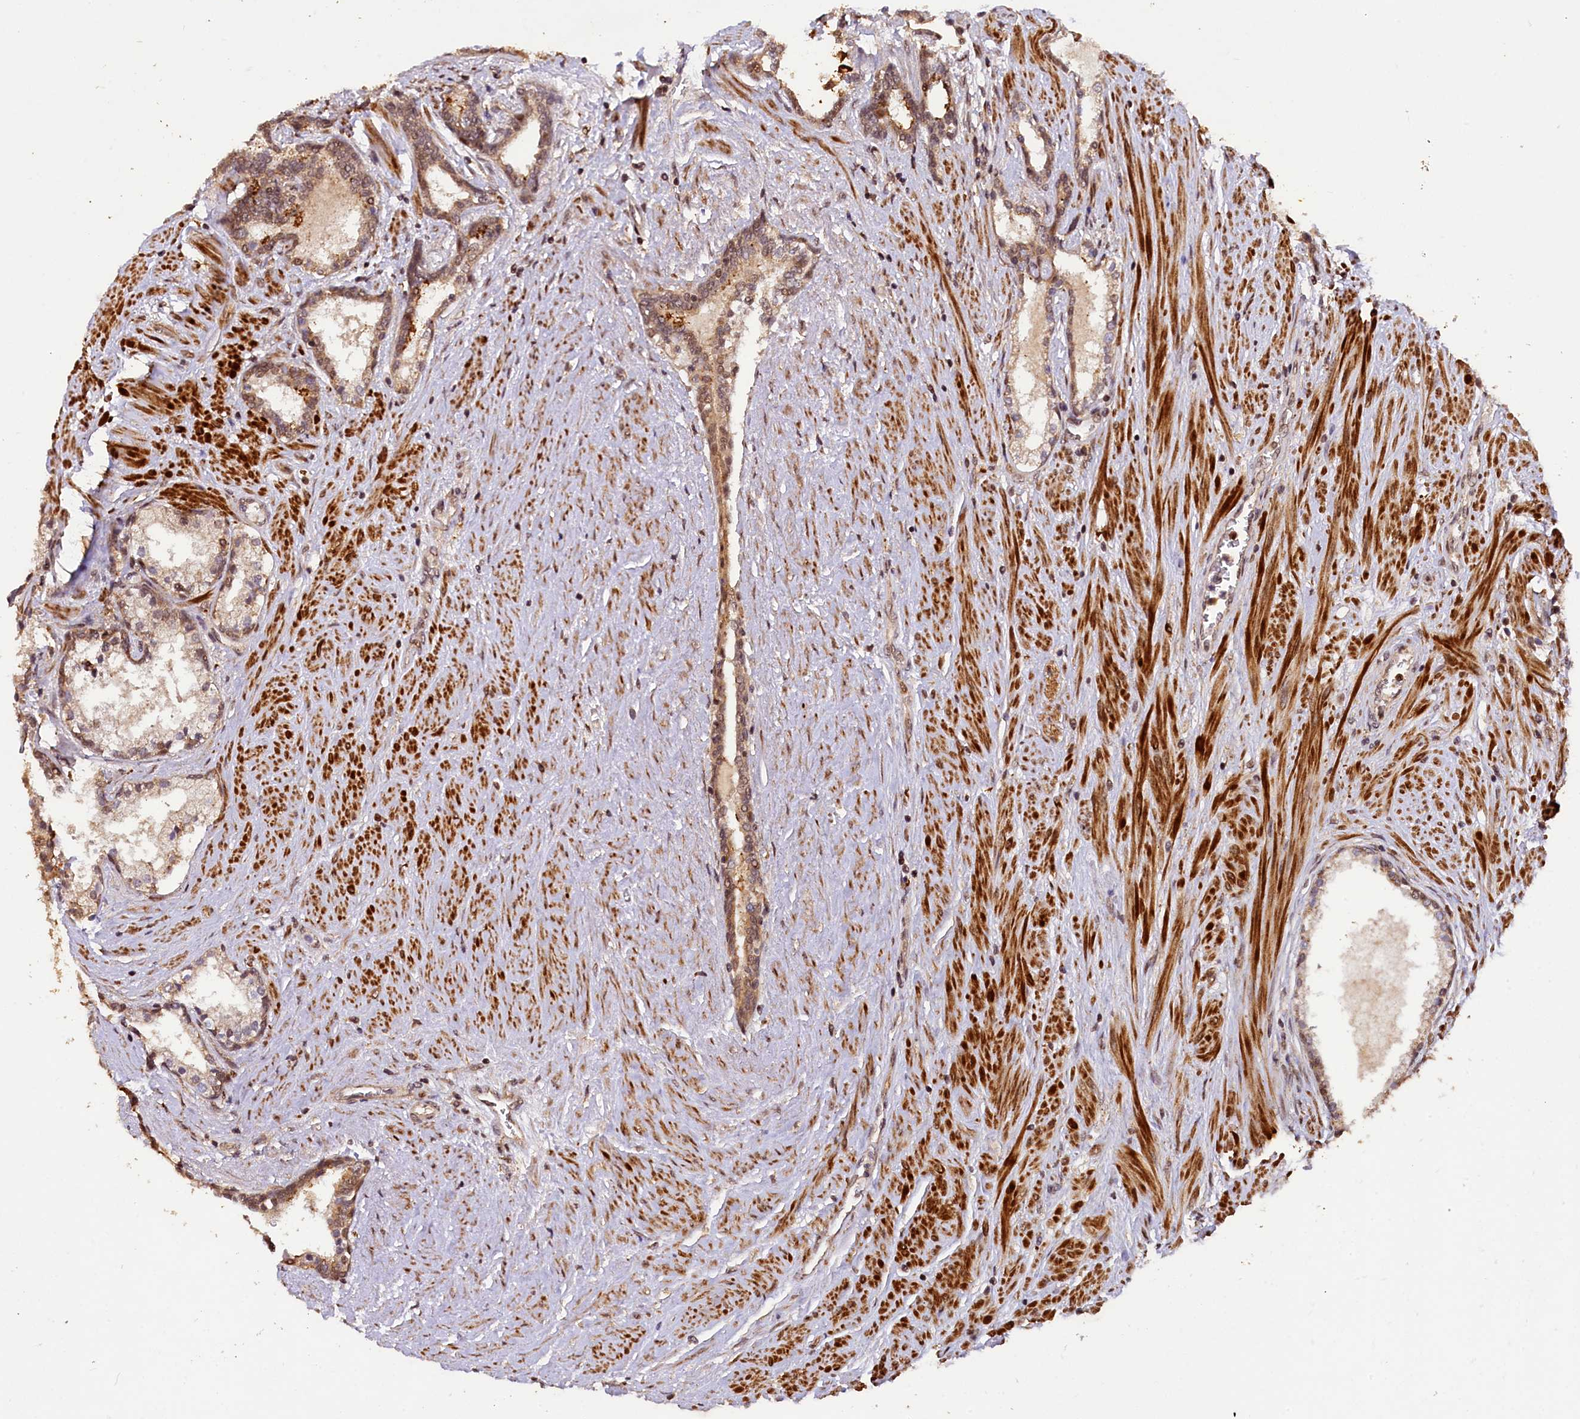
{"staining": {"intensity": "moderate", "quantity": "25%-75%", "location": "cytoplasmic/membranous,nuclear"}, "tissue": "prostate cancer", "cell_type": "Tumor cells", "image_type": "cancer", "snomed": [{"axis": "morphology", "description": "Adenocarcinoma, High grade"}, {"axis": "topography", "description": "Prostate"}], "caption": "Immunohistochemical staining of adenocarcinoma (high-grade) (prostate) exhibits medium levels of moderate cytoplasmic/membranous and nuclear protein expression in approximately 25%-75% of tumor cells. Ihc stains the protein of interest in brown and the nuclei are stained blue.", "gene": "SHPRH", "patient": {"sex": "male", "age": 58}}